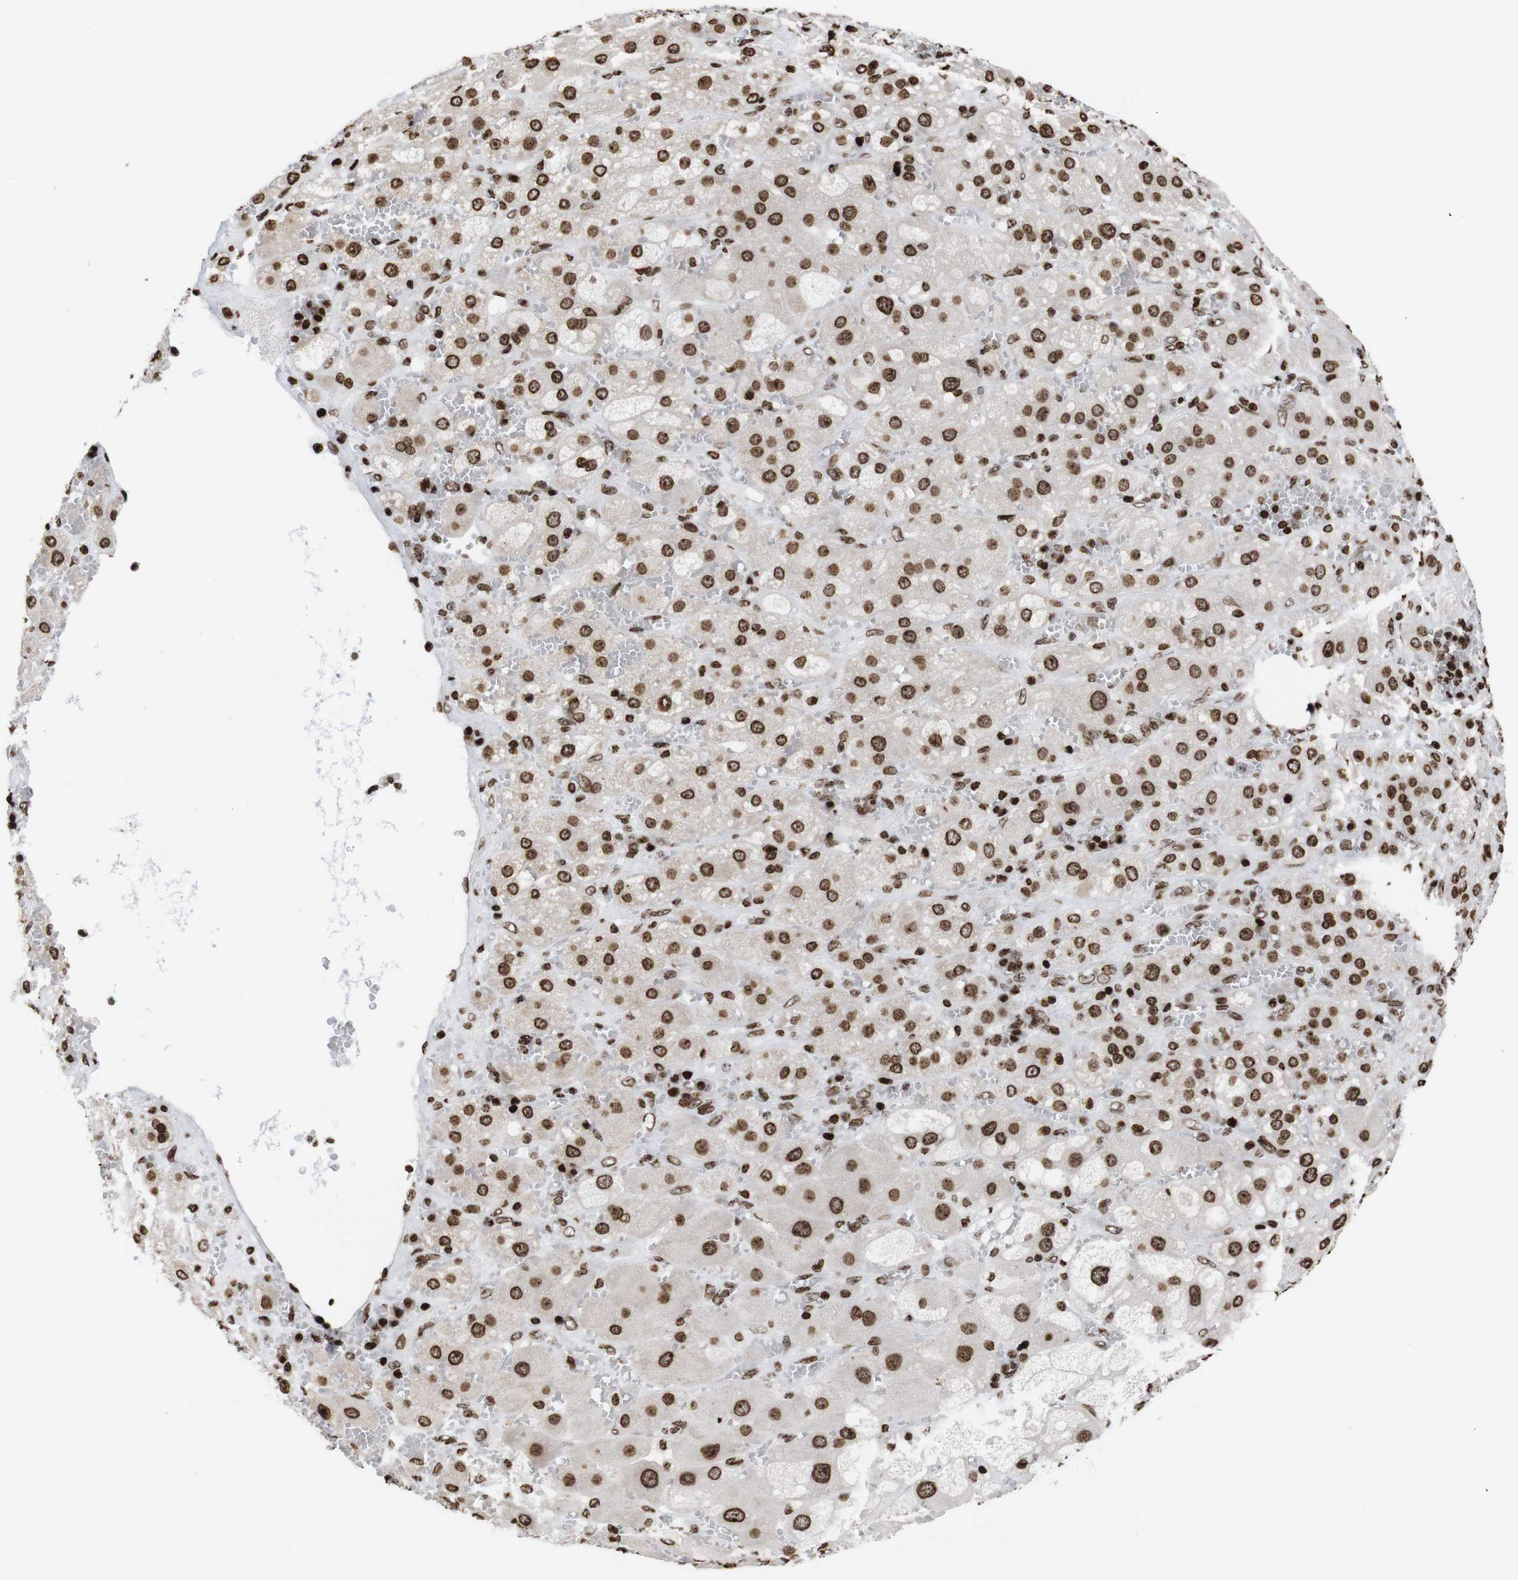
{"staining": {"intensity": "strong", "quantity": ">75%", "location": "nuclear"}, "tissue": "adrenal gland", "cell_type": "Glandular cells", "image_type": "normal", "snomed": [{"axis": "morphology", "description": "Normal tissue, NOS"}, {"axis": "topography", "description": "Adrenal gland"}], "caption": "Protein staining exhibits strong nuclear expression in about >75% of glandular cells in unremarkable adrenal gland.", "gene": "H1", "patient": {"sex": "female", "age": 47}}